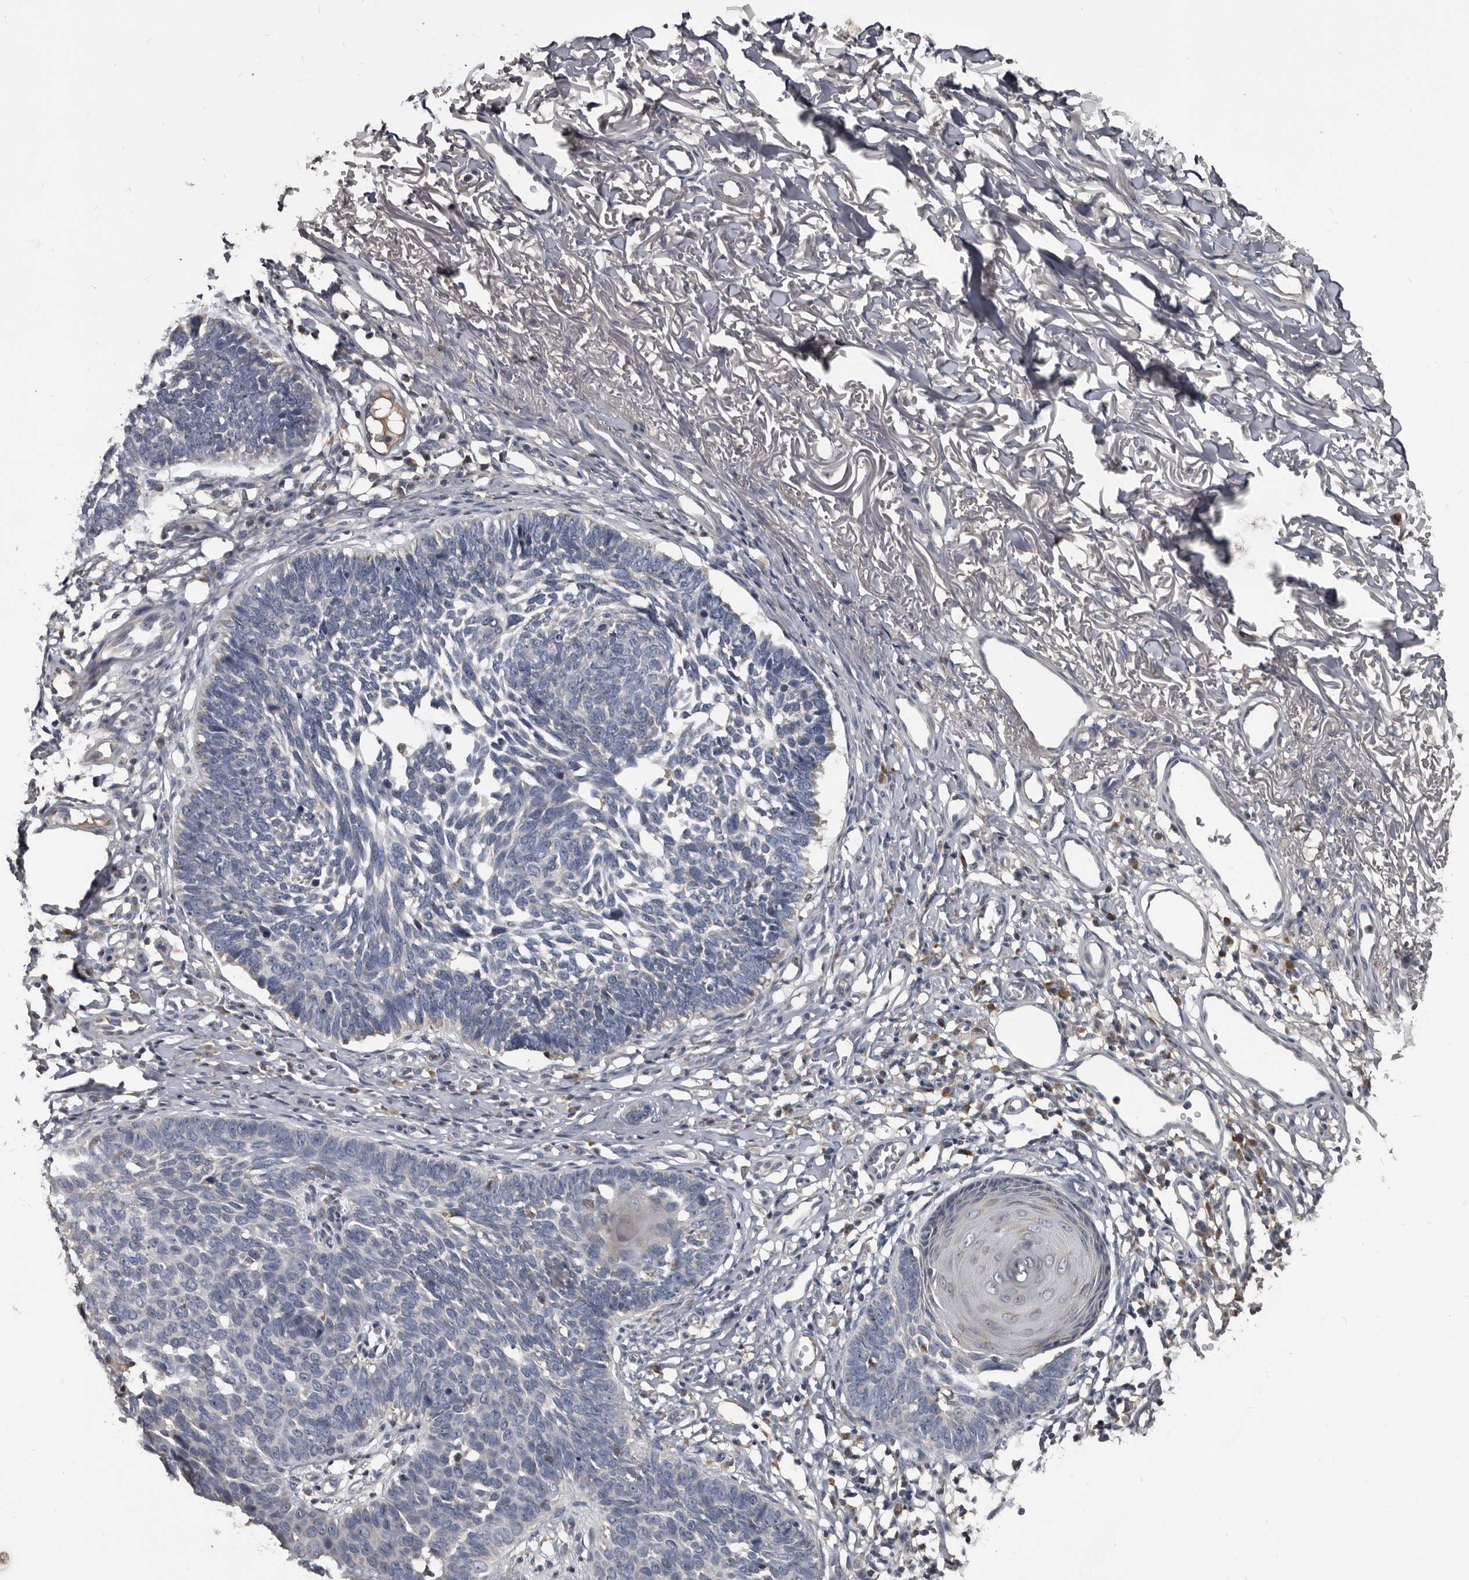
{"staining": {"intensity": "negative", "quantity": "none", "location": "none"}, "tissue": "skin cancer", "cell_type": "Tumor cells", "image_type": "cancer", "snomed": [{"axis": "morphology", "description": "Normal tissue, NOS"}, {"axis": "morphology", "description": "Basal cell carcinoma"}, {"axis": "topography", "description": "Skin"}], "caption": "Immunohistochemical staining of human skin cancer demonstrates no significant positivity in tumor cells.", "gene": "GREB1", "patient": {"sex": "male", "age": 77}}